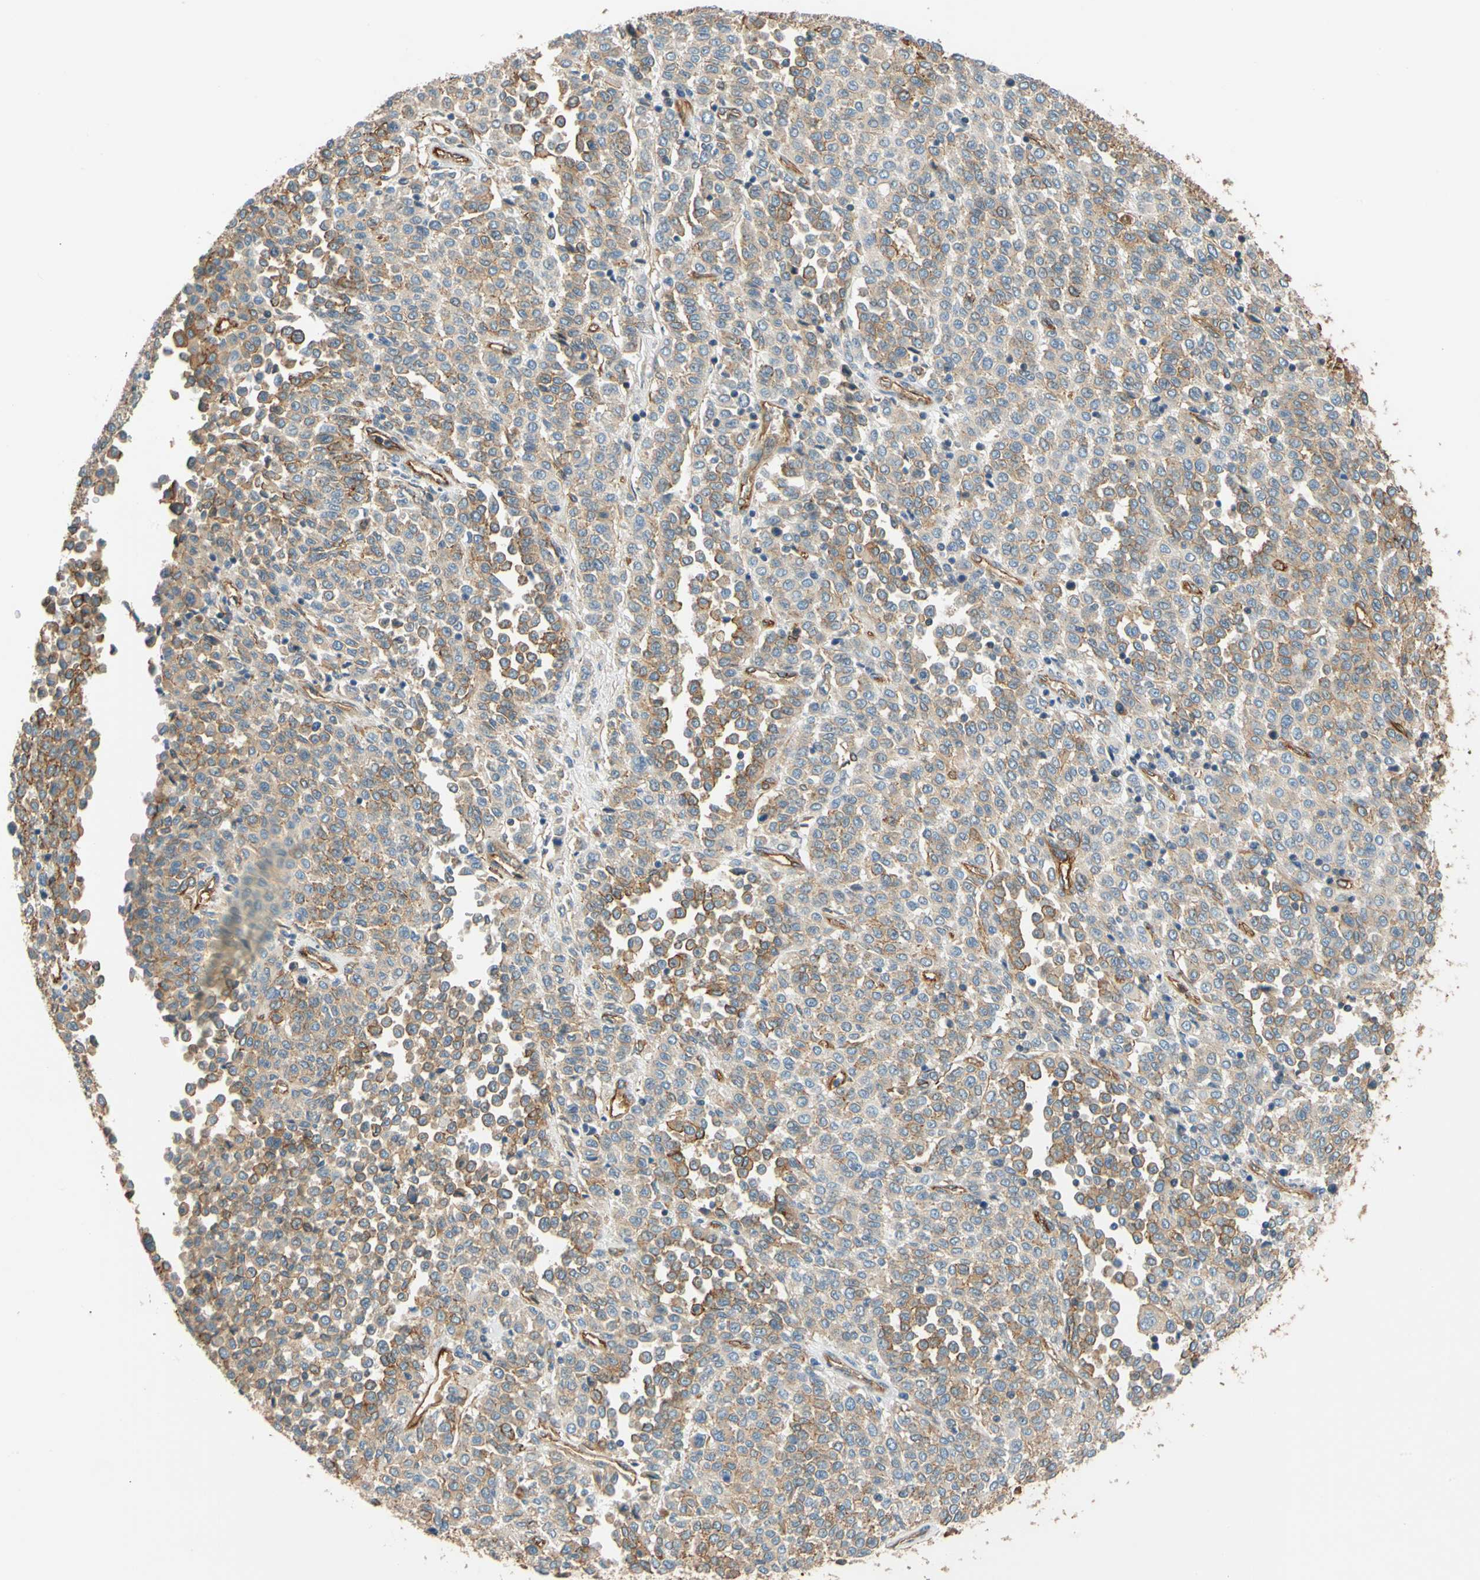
{"staining": {"intensity": "weak", "quantity": "25%-75%", "location": "cytoplasmic/membranous"}, "tissue": "melanoma", "cell_type": "Tumor cells", "image_type": "cancer", "snomed": [{"axis": "morphology", "description": "Malignant melanoma, Metastatic site"}, {"axis": "topography", "description": "Pancreas"}], "caption": "Immunohistochemistry (IHC) (DAB (3,3'-diaminobenzidine)) staining of malignant melanoma (metastatic site) reveals weak cytoplasmic/membranous protein staining in about 25%-75% of tumor cells. (DAB IHC, brown staining for protein, blue staining for nuclei).", "gene": "SPTAN1", "patient": {"sex": "female", "age": 30}}